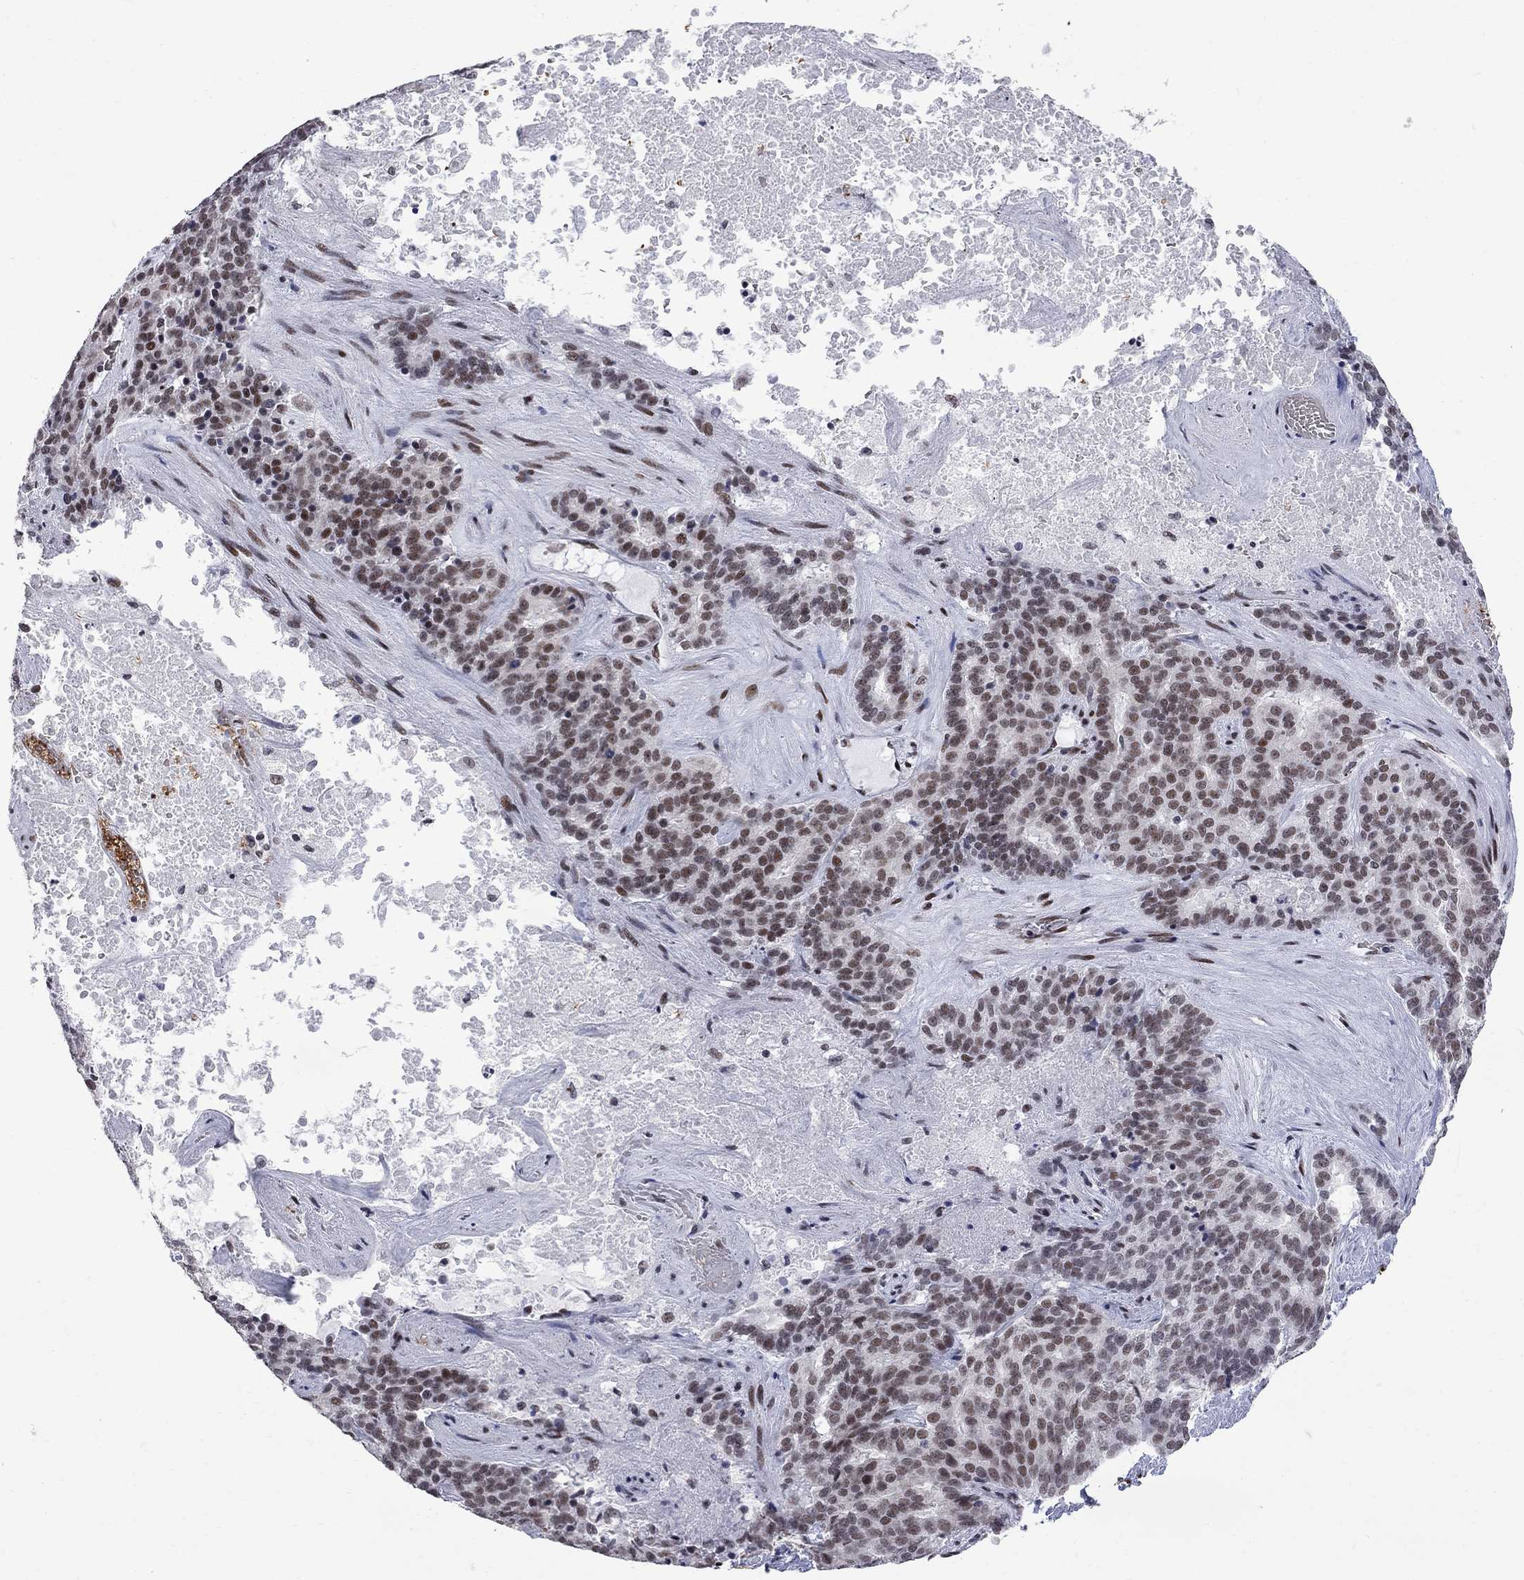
{"staining": {"intensity": "weak", "quantity": ">75%", "location": "nuclear"}, "tissue": "liver cancer", "cell_type": "Tumor cells", "image_type": "cancer", "snomed": [{"axis": "morphology", "description": "Cholangiocarcinoma"}, {"axis": "topography", "description": "Liver"}], "caption": "About >75% of tumor cells in cholangiocarcinoma (liver) demonstrate weak nuclear protein positivity as visualized by brown immunohistochemical staining.", "gene": "ZBTB47", "patient": {"sex": "female", "age": 47}}